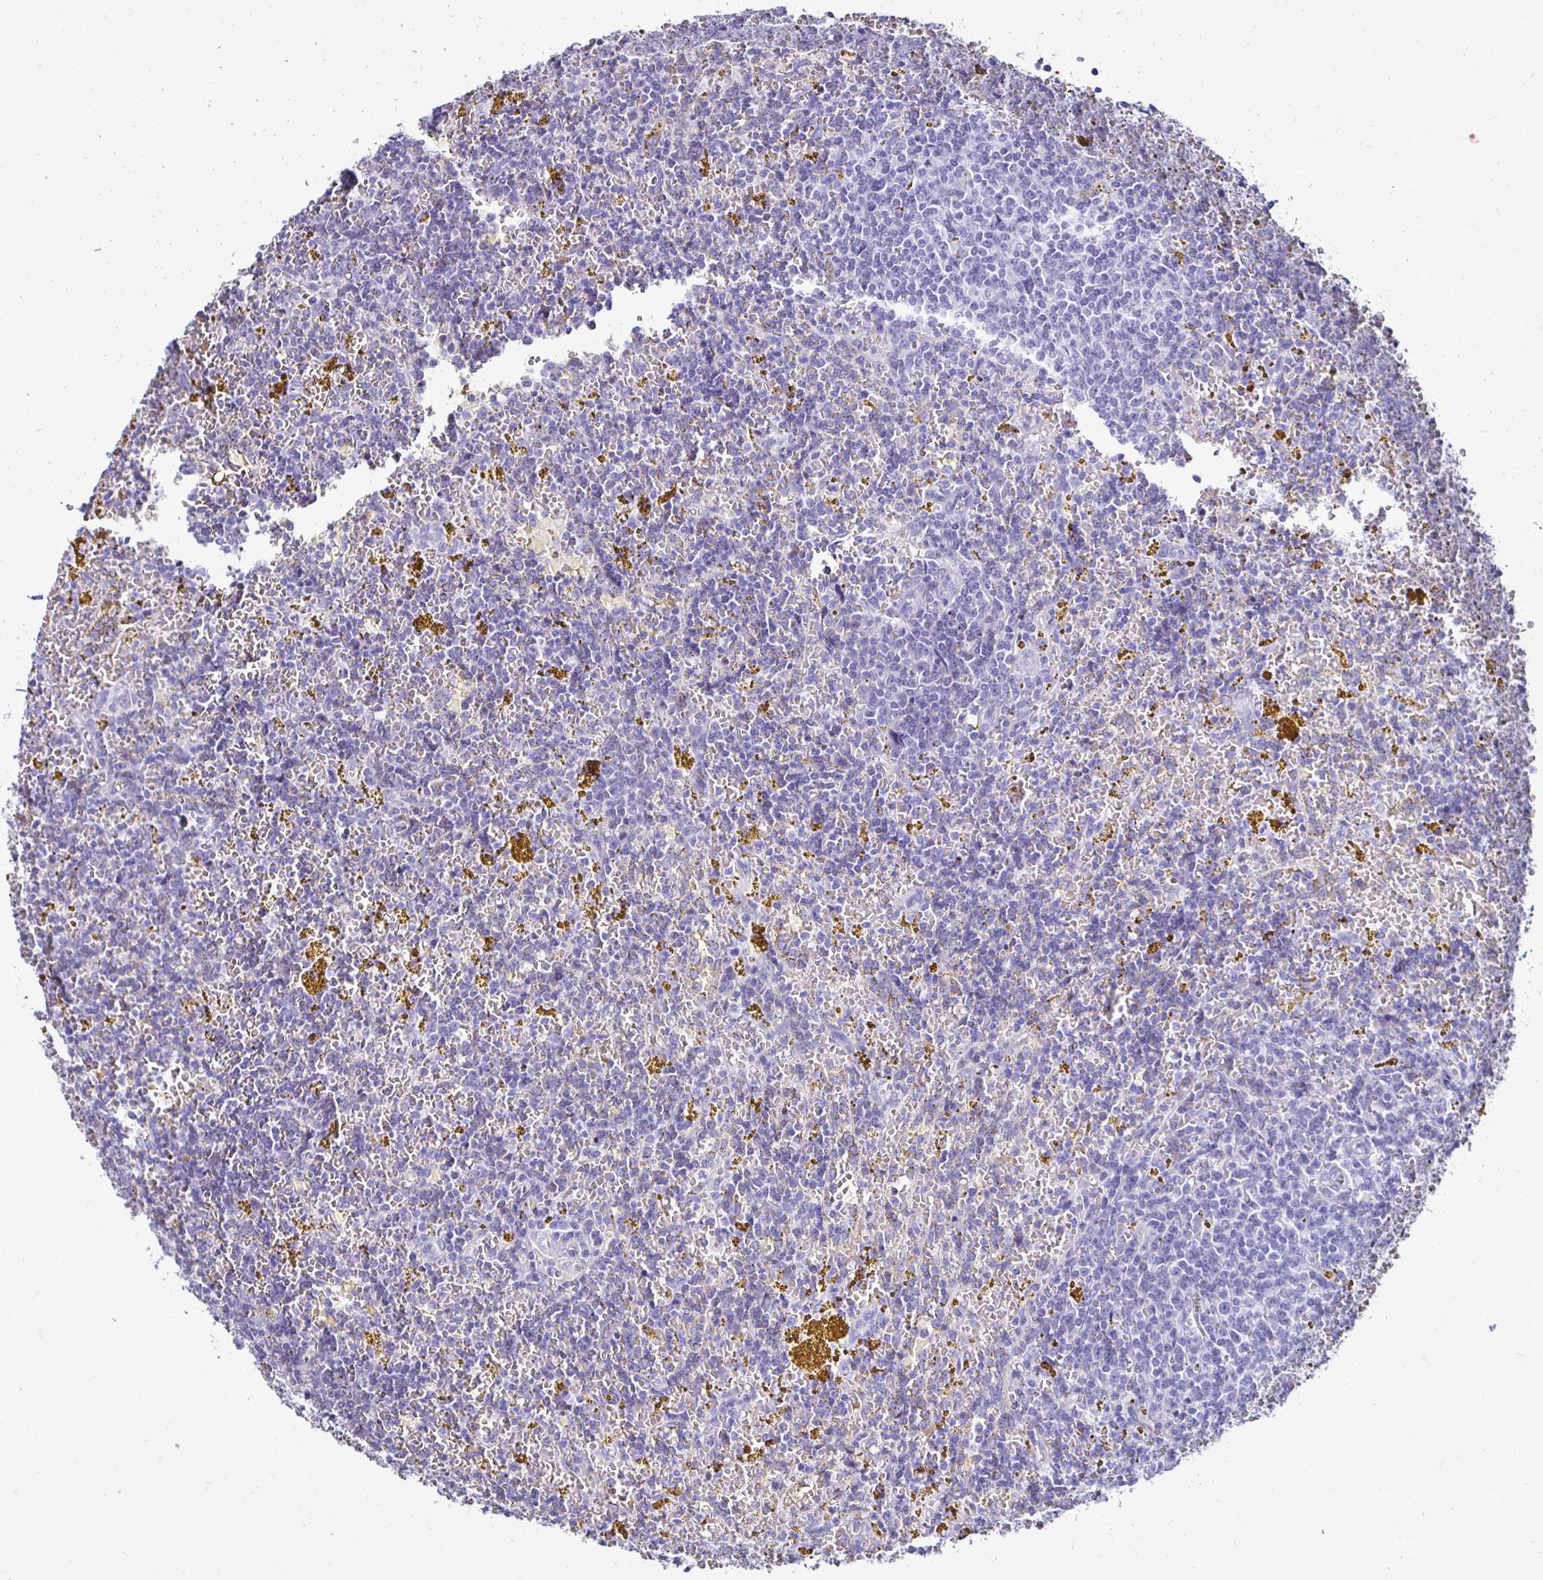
{"staining": {"intensity": "negative", "quantity": "none", "location": "none"}, "tissue": "lymphoma", "cell_type": "Tumor cells", "image_type": "cancer", "snomed": [{"axis": "morphology", "description": "Malignant lymphoma, non-Hodgkin's type, Low grade"}, {"axis": "topography", "description": "Spleen"}, {"axis": "topography", "description": "Lymph node"}], "caption": "Micrograph shows no protein expression in tumor cells of malignant lymphoma, non-Hodgkin's type (low-grade) tissue.", "gene": "RHBDL3", "patient": {"sex": "female", "age": 66}}